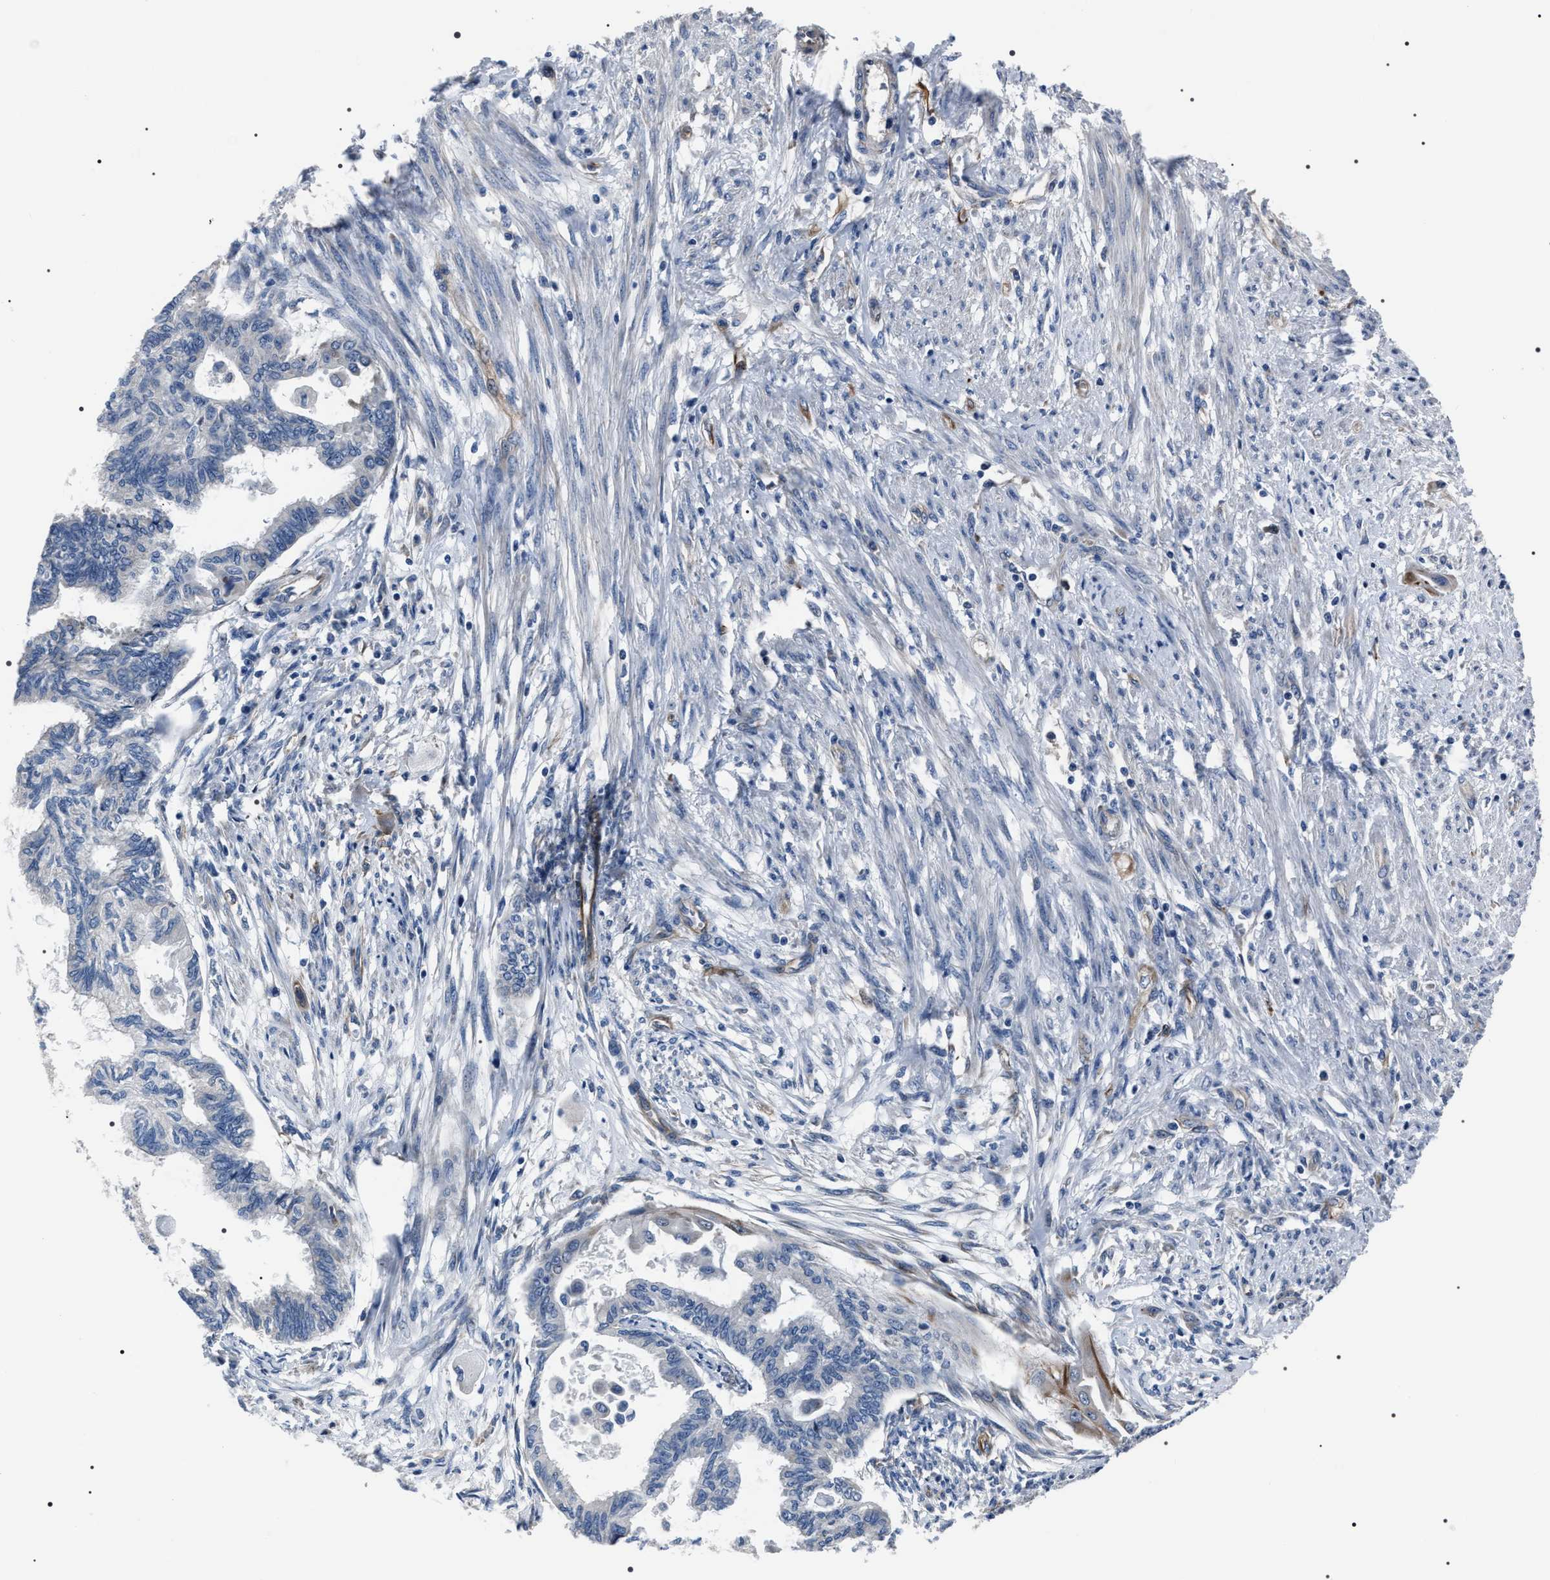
{"staining": {"intensity": "negative", "quantity": "none", "location": "none"}, "tissue": "cervical cancer", "cell_type": "Tumor cells", "image_type": "cancer", "snomed": [{"axis": "morphology", "description": "Normal tissue, NOS"}, {"axis": "morphology", "description": "Adenocarcinoma, NOS"}, {"axis": "topography", "description": "Cervix"}, {"axis": "topography", "description": "Endometrium"}], "caption": "DAB (3,3'-diaminobenzidine) immunohistochemical staining of human cervical cancer (adenocarcinoma) shows no significant staining in tumor cells.", "gene": "PKD1L1", "patient": {"sex": "female", "age": 86}}